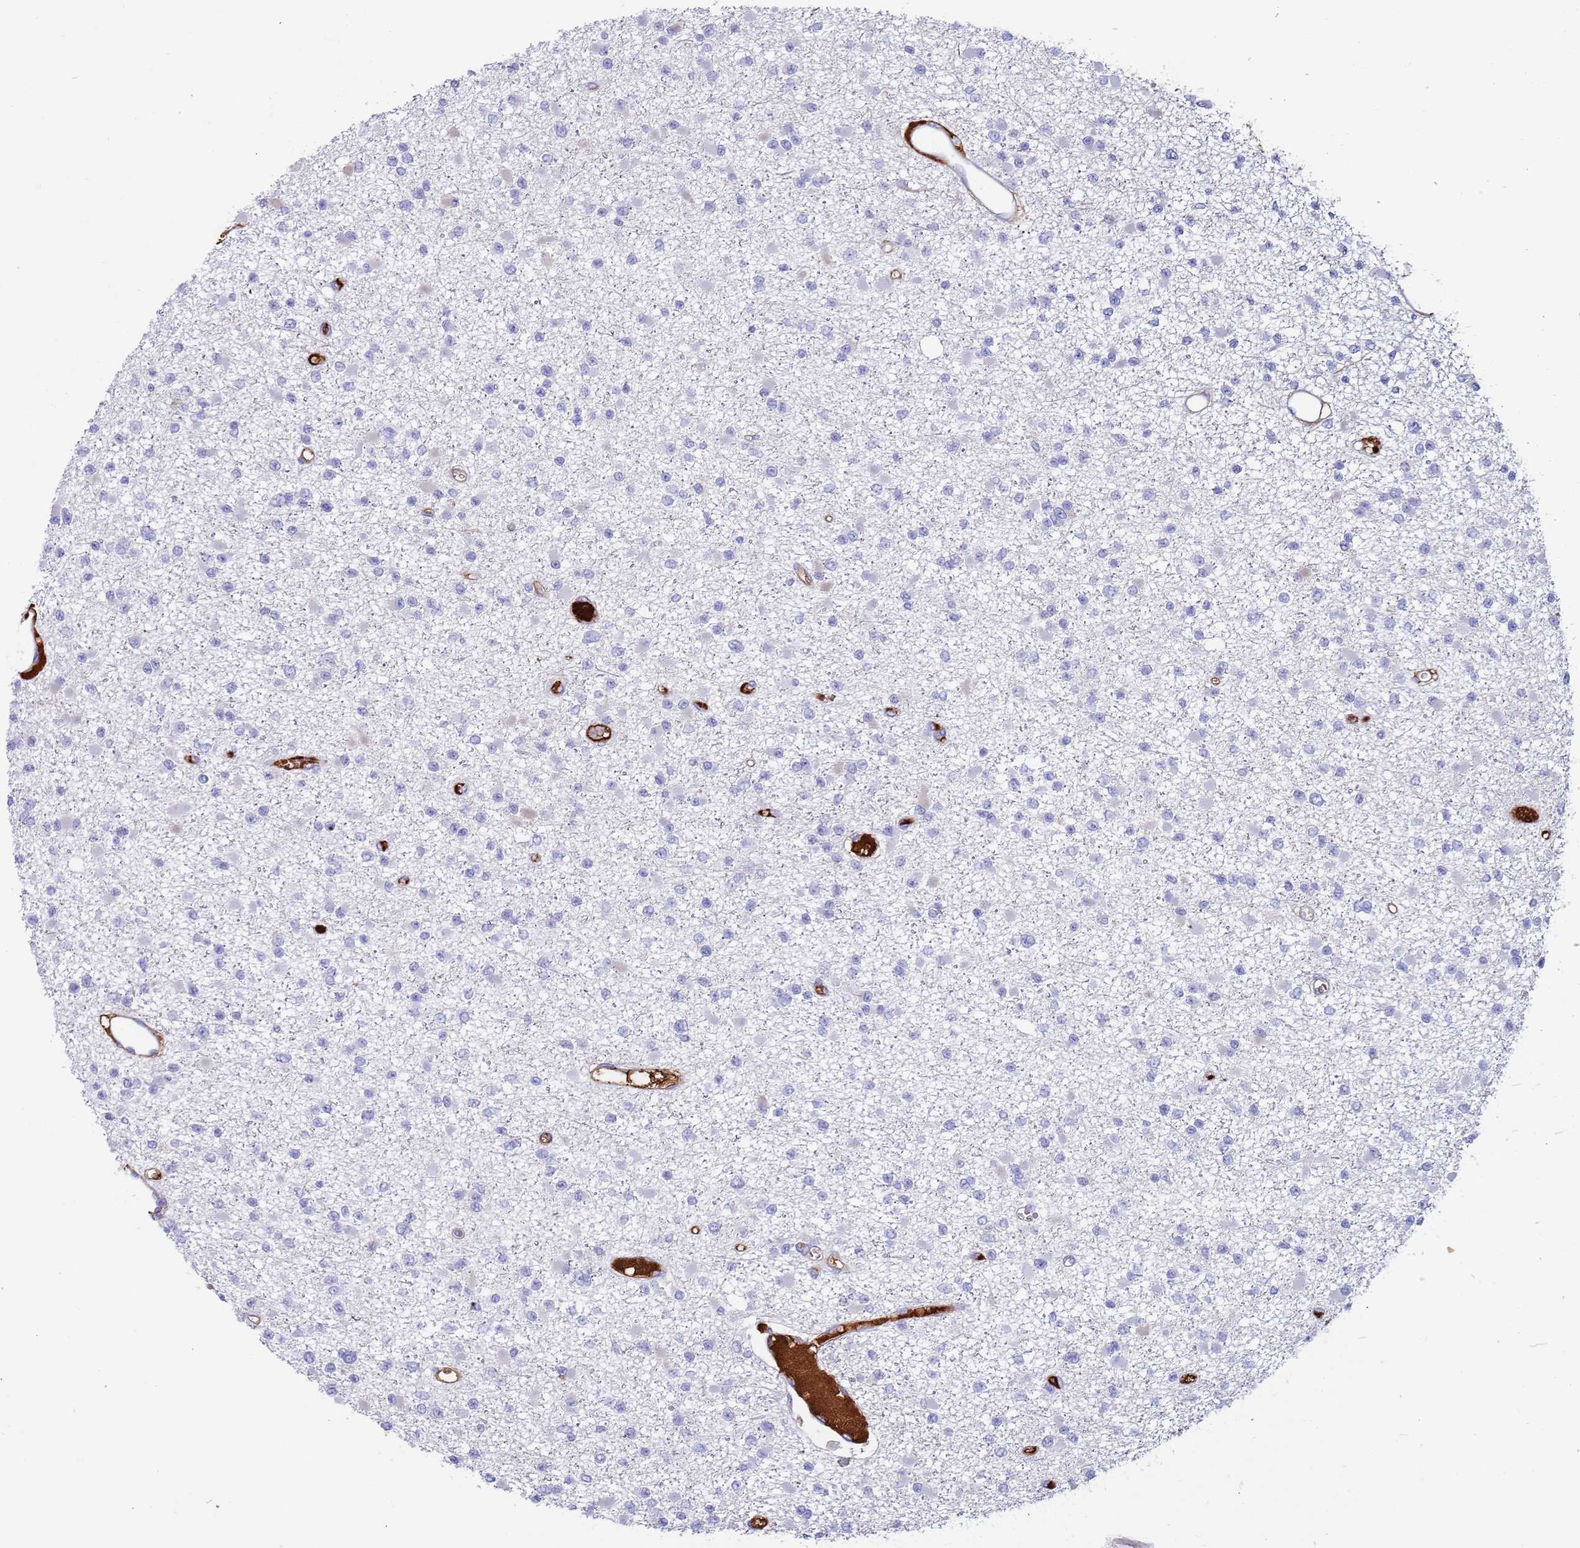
{"staining": {"intensity": "negative", "quantity": "none", "location": "none"}, "tissue": "glioma", "cell_type": "Tumor cells", "image_type": "cancer", "snomed": [{"axis": "morphology", "description": "Glioma, malignant, Low grade"}, {"axis": "topography", "description": "Brain"}], "caption": "DAB (3,3'-diaminobenzidine) immunohistochemical staining of glioma shows no significant positivity in tumor cells.", "gene": "CYSLTR2", "patient": {"sex": "female", "age": 22}}